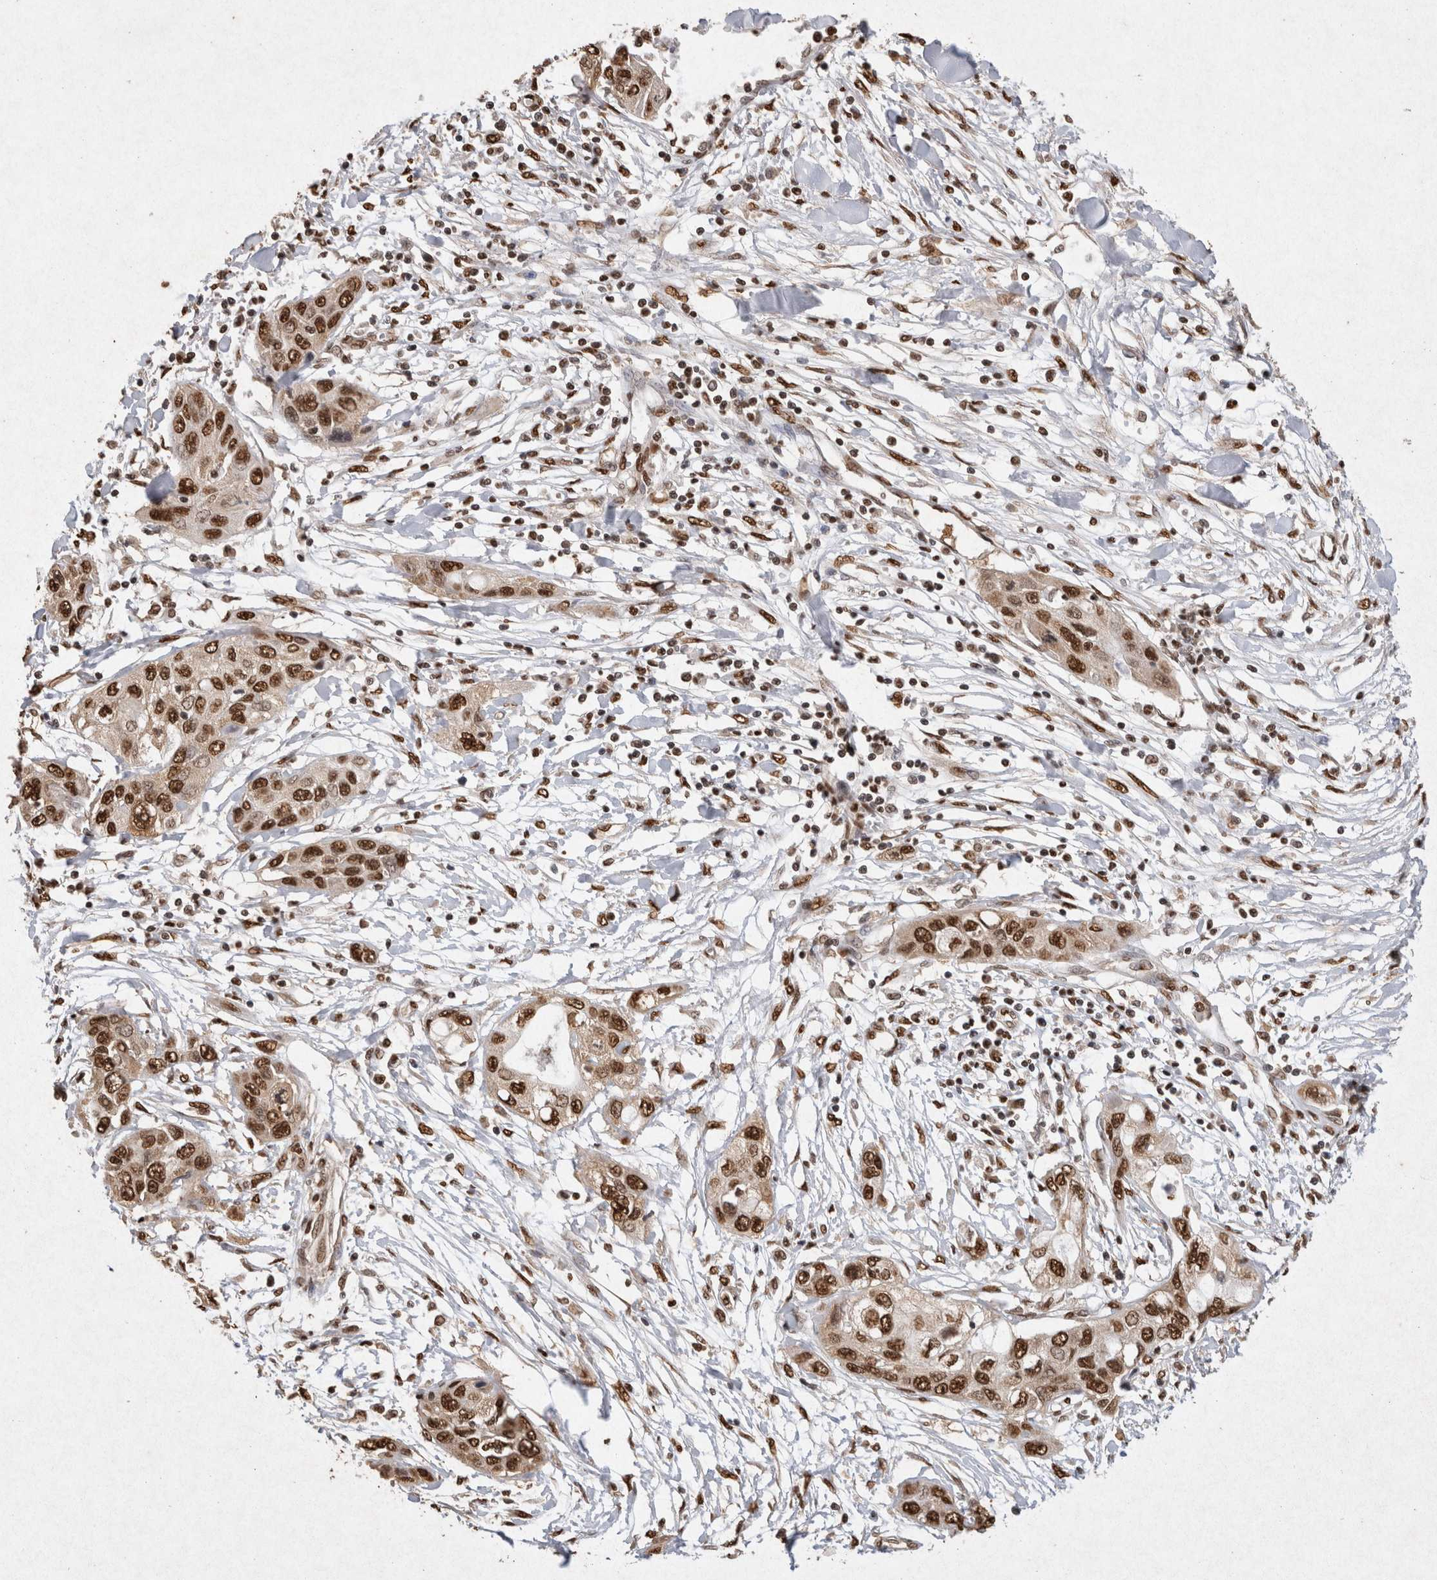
{"staining": {"intensity": "strong", "quantity": ">75%", "location": "nuclear"}, "tissue": "pancreatic cancer", "cell_type": "Tumor cells", "image_type": "cancer", "snomed": [{"axis": "morphology", "description": "Adenocarcinoma, NOS"}, {"axis": "topography", "description": "Pancreas"}], "caption": "Tumor cells reveal high levels of strong nuclear expression in about >75% of cells in pancreatic cancer.", "gene": "HDGF", "patient": {"sex": "female", "age": 70}}